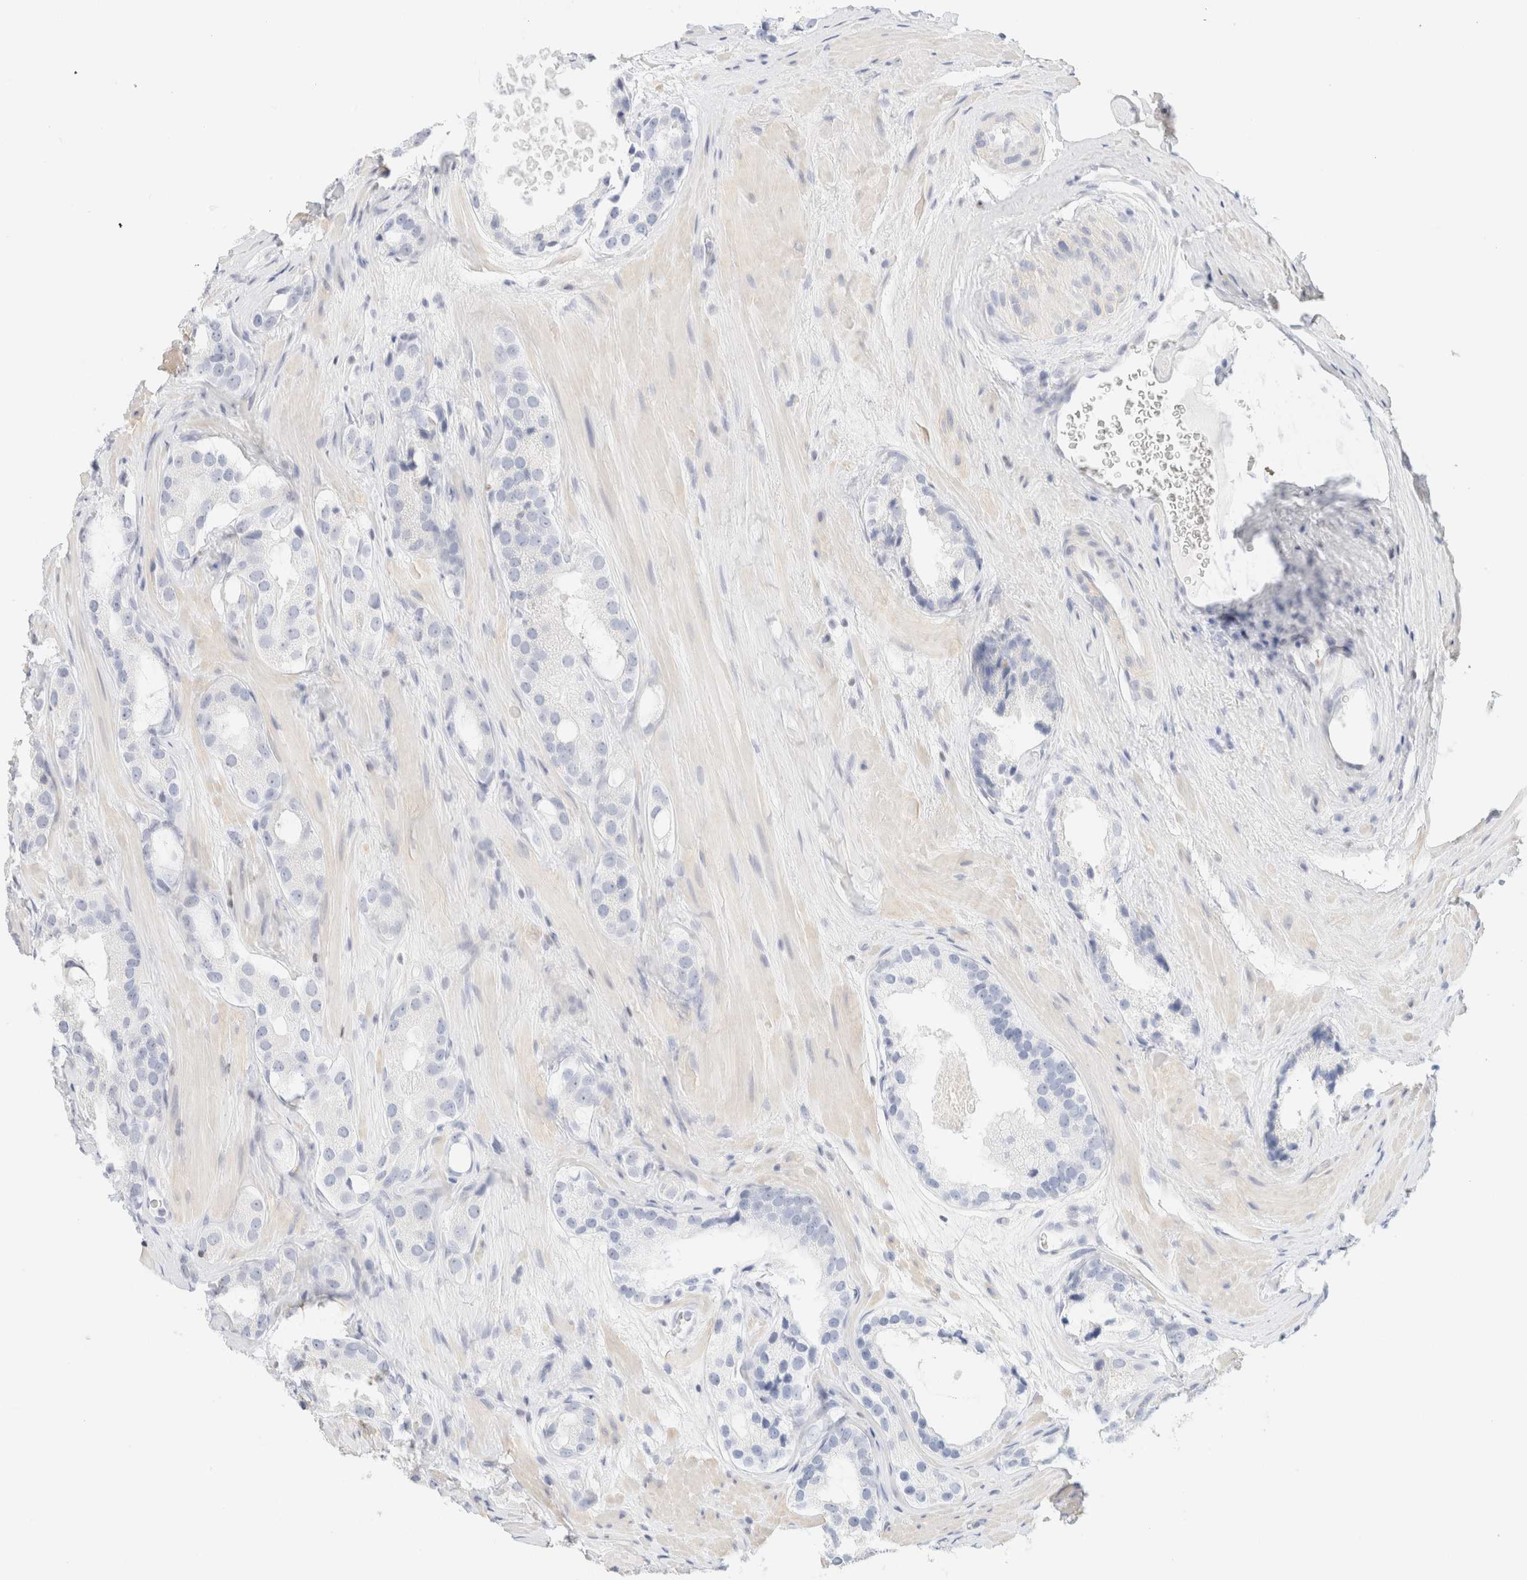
{"staining": {"intensity": "negative", "quantity": "none", "location": "none"}, "tissue": "prostate cancer", "cell_type": "Tumor cells", "image_type": "cancer", "snomed": [{"axis": "morphology", "description": "Adenocarcinoma, High grade"}, {"axis": "topography", "description": "Prostate"}], "caption": "A high-resolution photomicrograph shows IHC staining of prostate cancer, which demonstrates no significant staining in tumor cells. The staining is performed using DAB (3,3'-diaminobenzidine) brown chromogen with nuclei counter-stained in using hematoxylin.", "gene": "IKZF3", "patient": {"sex": "male", "age": 63}}